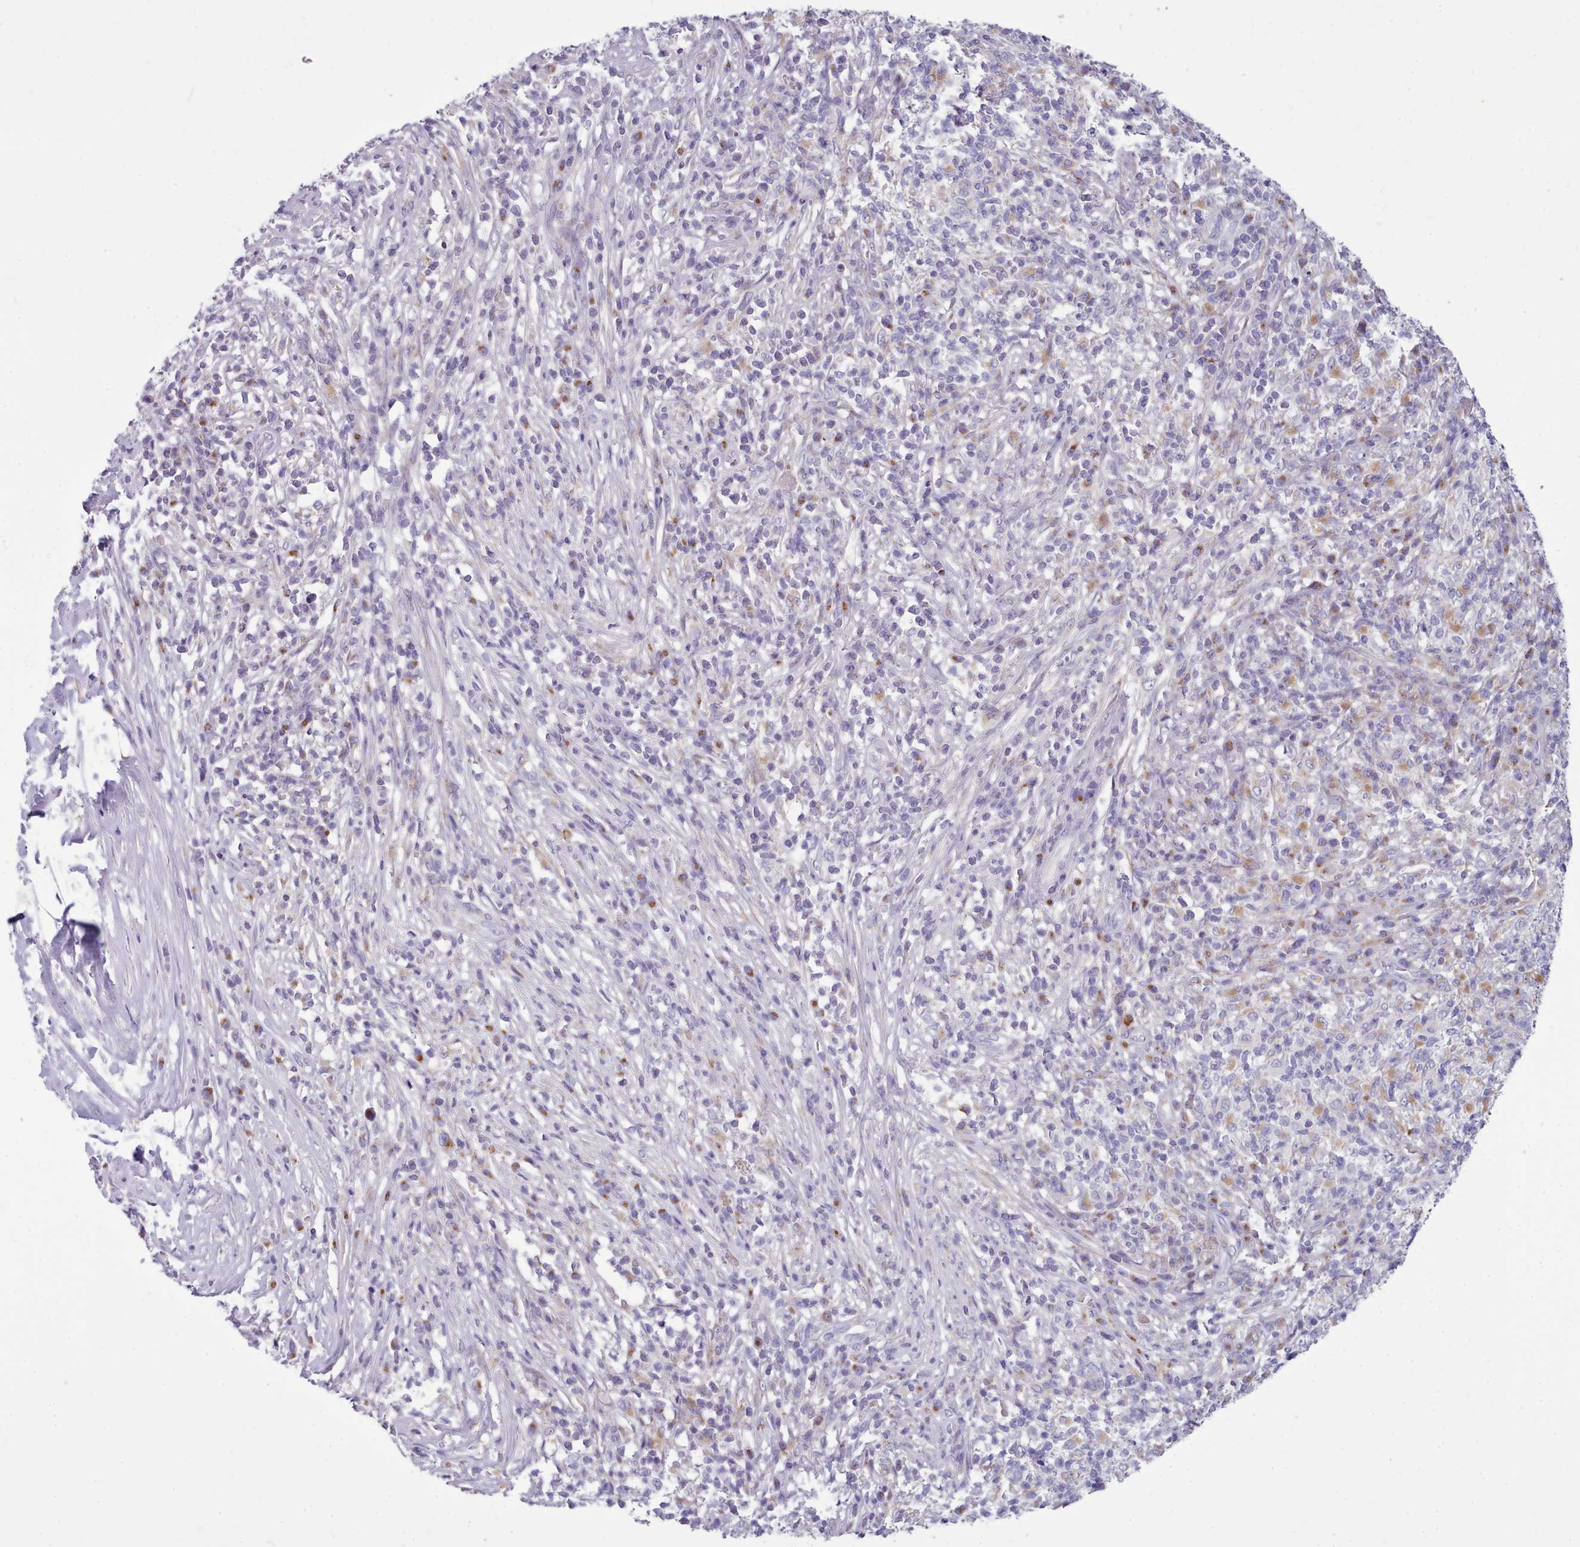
{"staining": {"intensity": "weak", "quantity": "25%-75%", "location": "cytoplasmic/membranous"}, "tissue": "melanoma", "cell_type": "Tumor cells", "image_type": "cancer", "snomed": [{"axis": "morphology", "description": "Malignant melanoma, NOS"}, {"axis": "topography", "description": "Skin"}], "caption": "Immunohistochemical staining of melanoma displays weak cytoplasmic/membranous protein expression in approximately 25%-75% of tumor cells.", "gene": "MYRFL", "patient": {"sex": "male", "age": 66}}